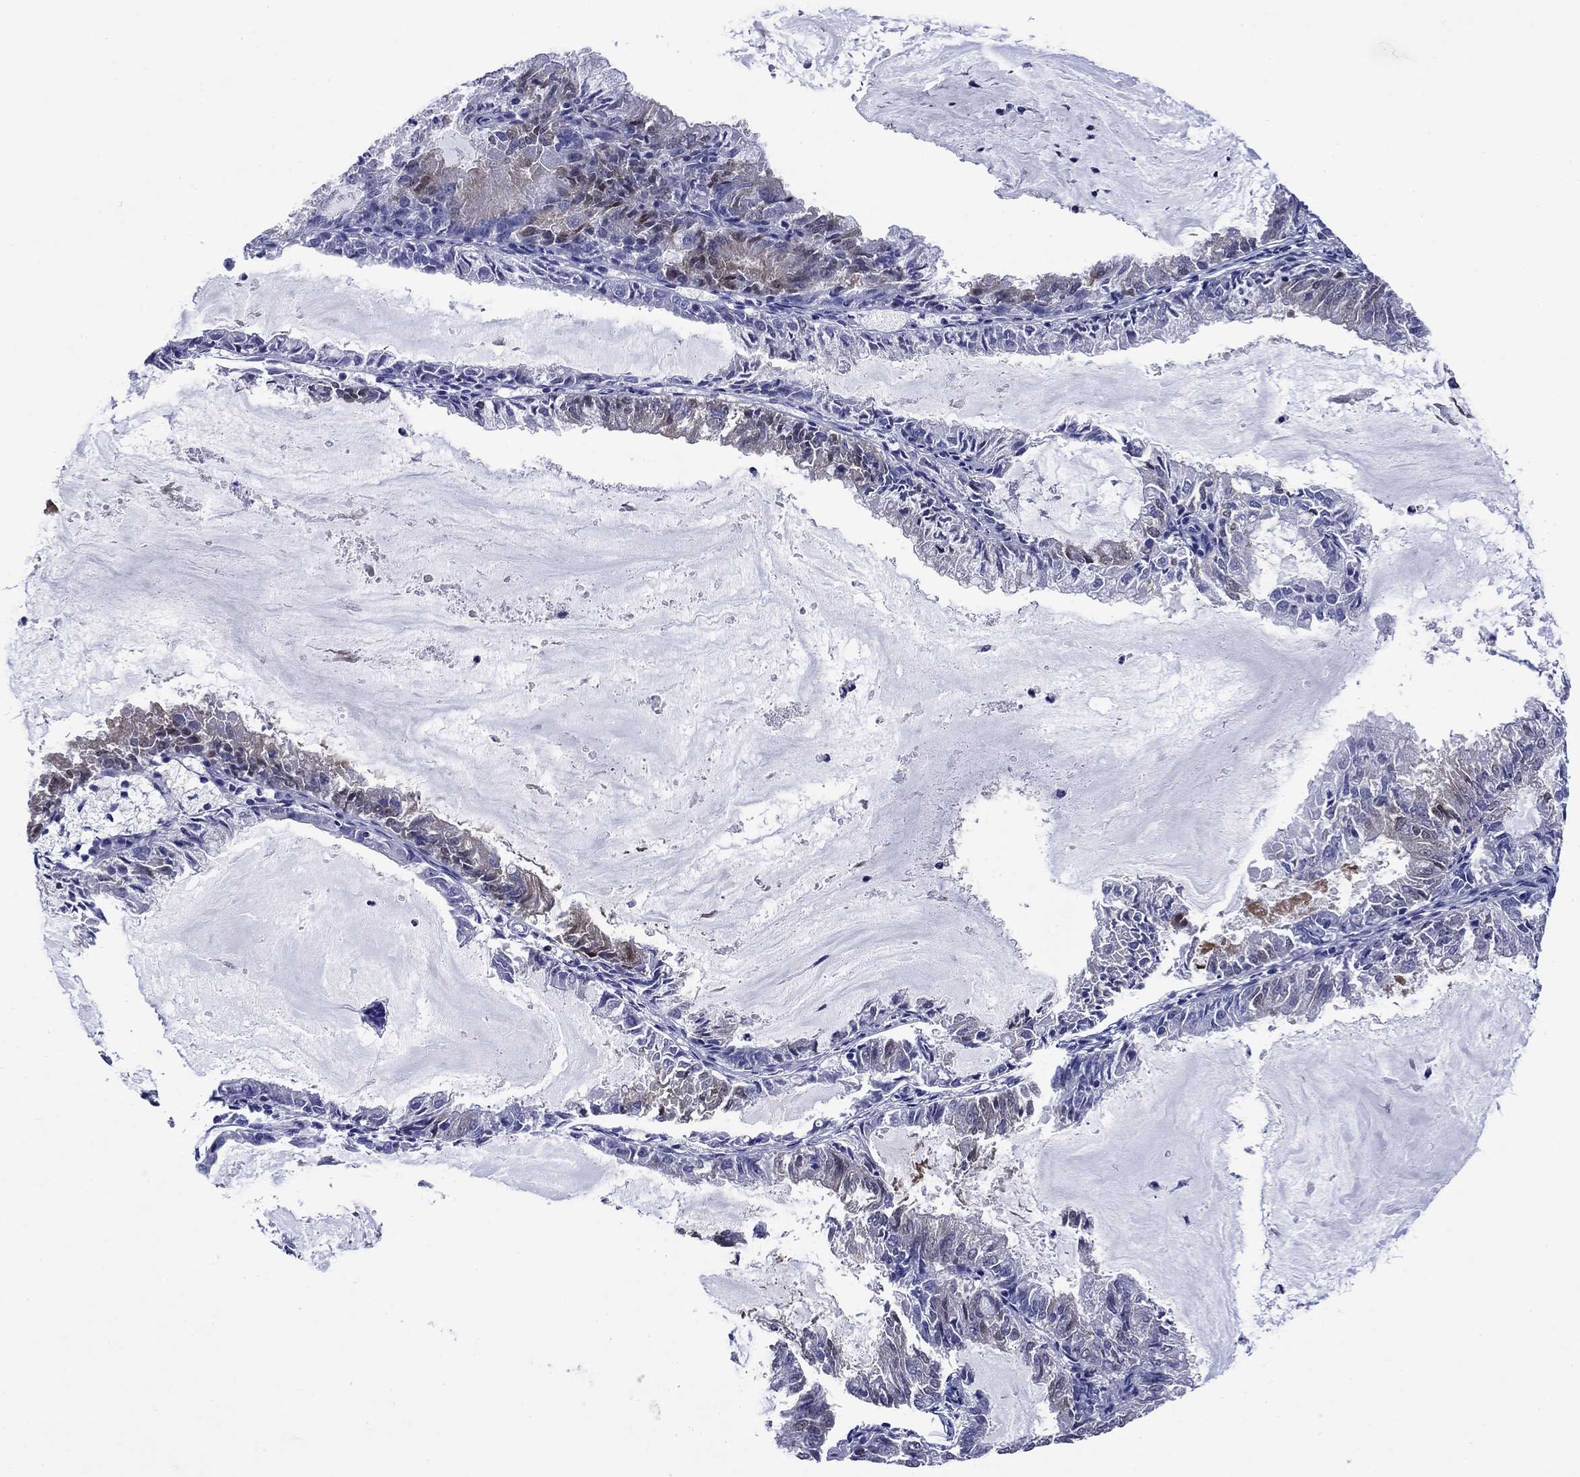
{"staining": {"intensity": "negative", "quantity": "none", "location": "none"}, "tissue": "endometrial cancer", "cell_type": "Tumor cells", "image_type": "cancer", "snomed": [{"axis": "morphology", "description": "Adenocarcinoma, NOS"}, {"axis": "topography", "description": "Endometrium"}], "caption": "An image of endometrial cancer (adenocarcinoma) stained for a protein reveals no brown staining in tumor cells.", "gene": "SULT2B1", "patient": {"sex": "female", "age": 57}}